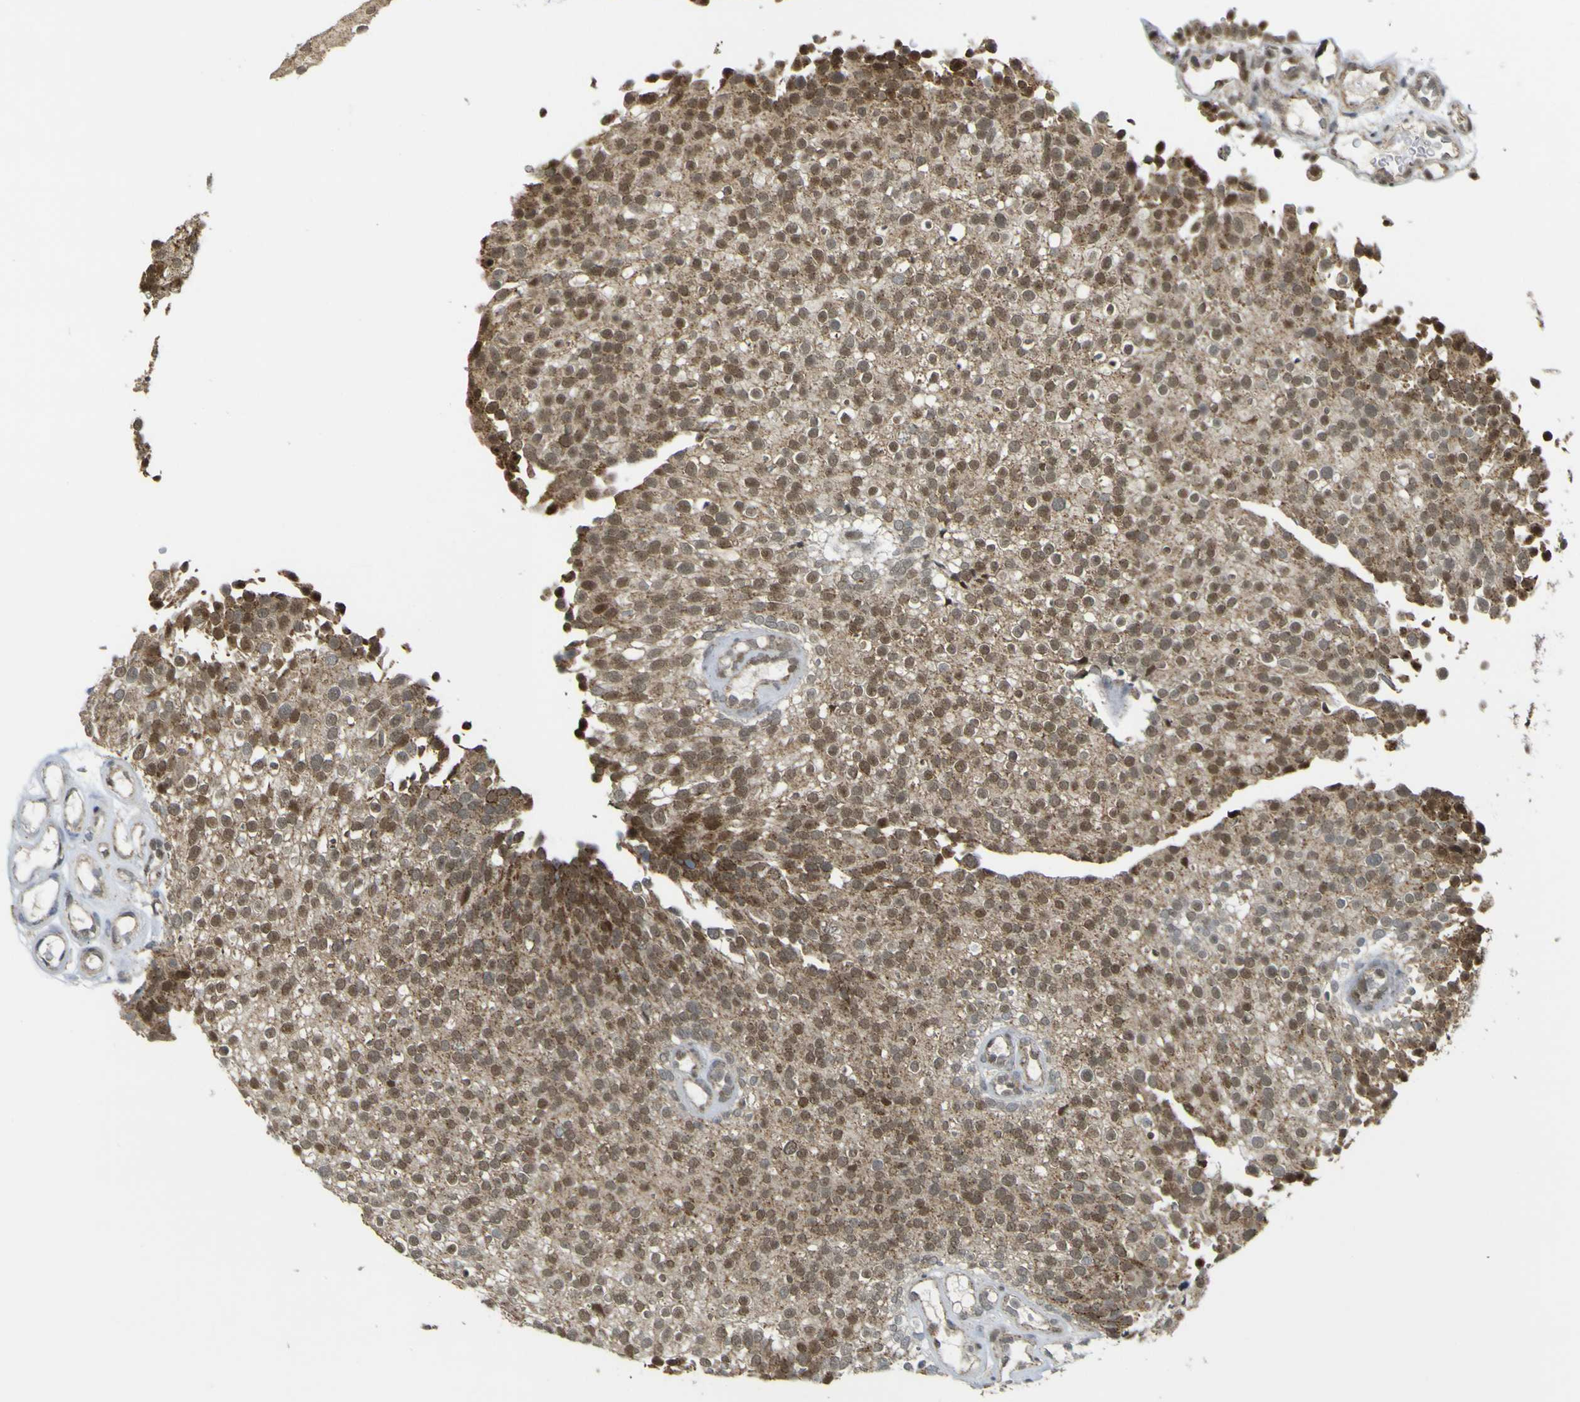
{"staining": {"intensity": "moderate", "quantity": ">75%", "location": "cytoplasmic/membranous,nuclear"}, "tissue": "urothelial cancer", "cell_type": "Tumor cells", "image_type": "cancer", "snomed": [{"axis": "morphology", "description": "Urothelial carcinoma, Low grade"}, {"axis": "topography", "description": "Urinary bladder"}], "caption": "Protein staining of urothelial cancer tissue reveals moderate cytoplasmic/membranous and nuclear expression in approximately >75% of tumor cells.", "gene": "ACBD5", "patient": {"sex": "male", "age": 78}}